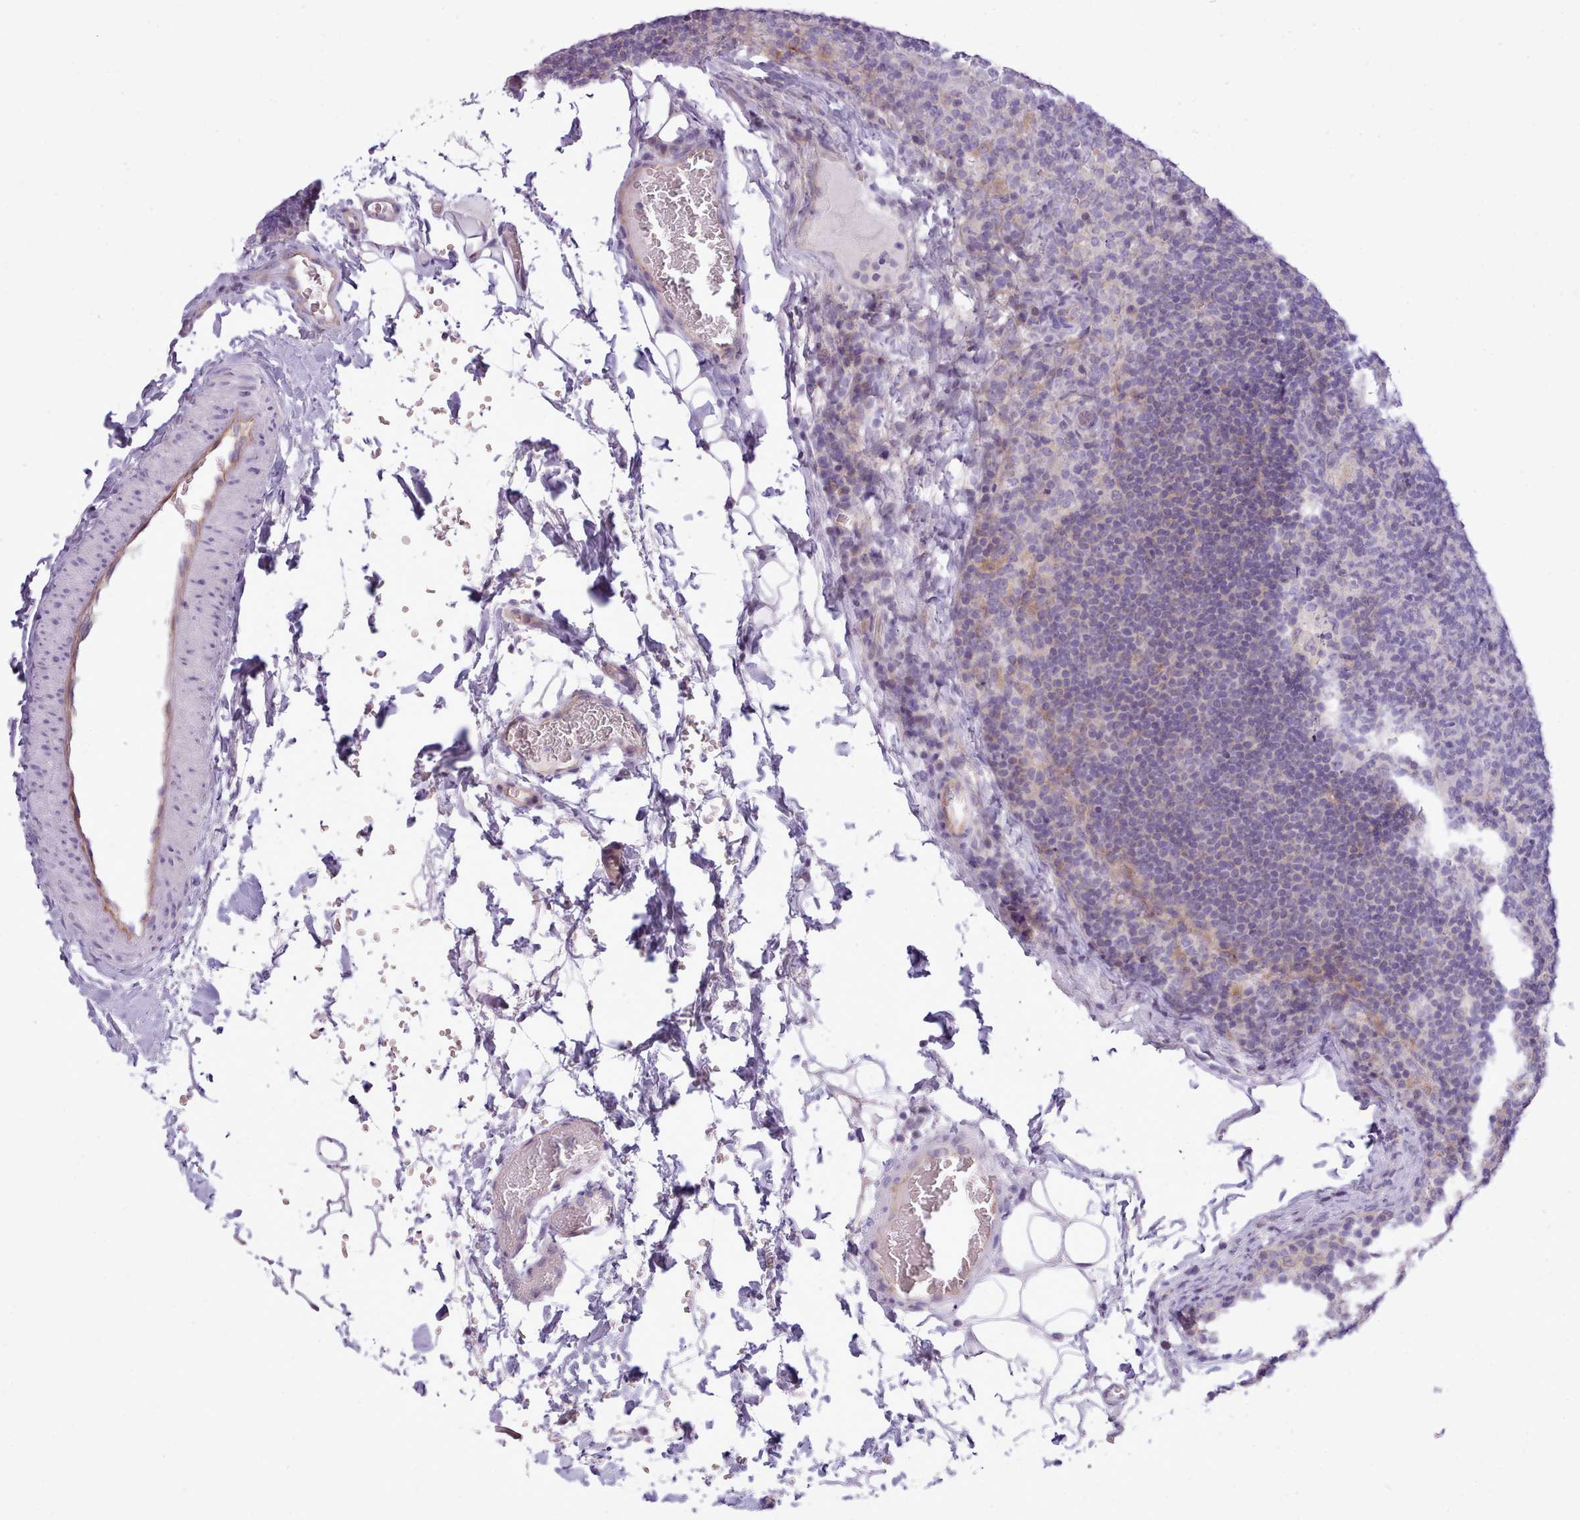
{"staining": {"intensity": "negative", "quantity": "none", "location": "none"}, "tissue": "lymph node", "cell_type": "Germinal center cells", "image_type": "normal", "snomed": [{"axis": "morphology", "description": "Normal tissue, NOS"}, {"axis": "topography", "description": "Lymph node"}], "caption": "Histopathology image shows no significant protein positivity in germinal center cells of normal lymph node. (Immunohistochemistry, brightfield microscopy, high magnification).", "gene": "CYP2A13", "patient": {"sex": "female", "age": 31}}